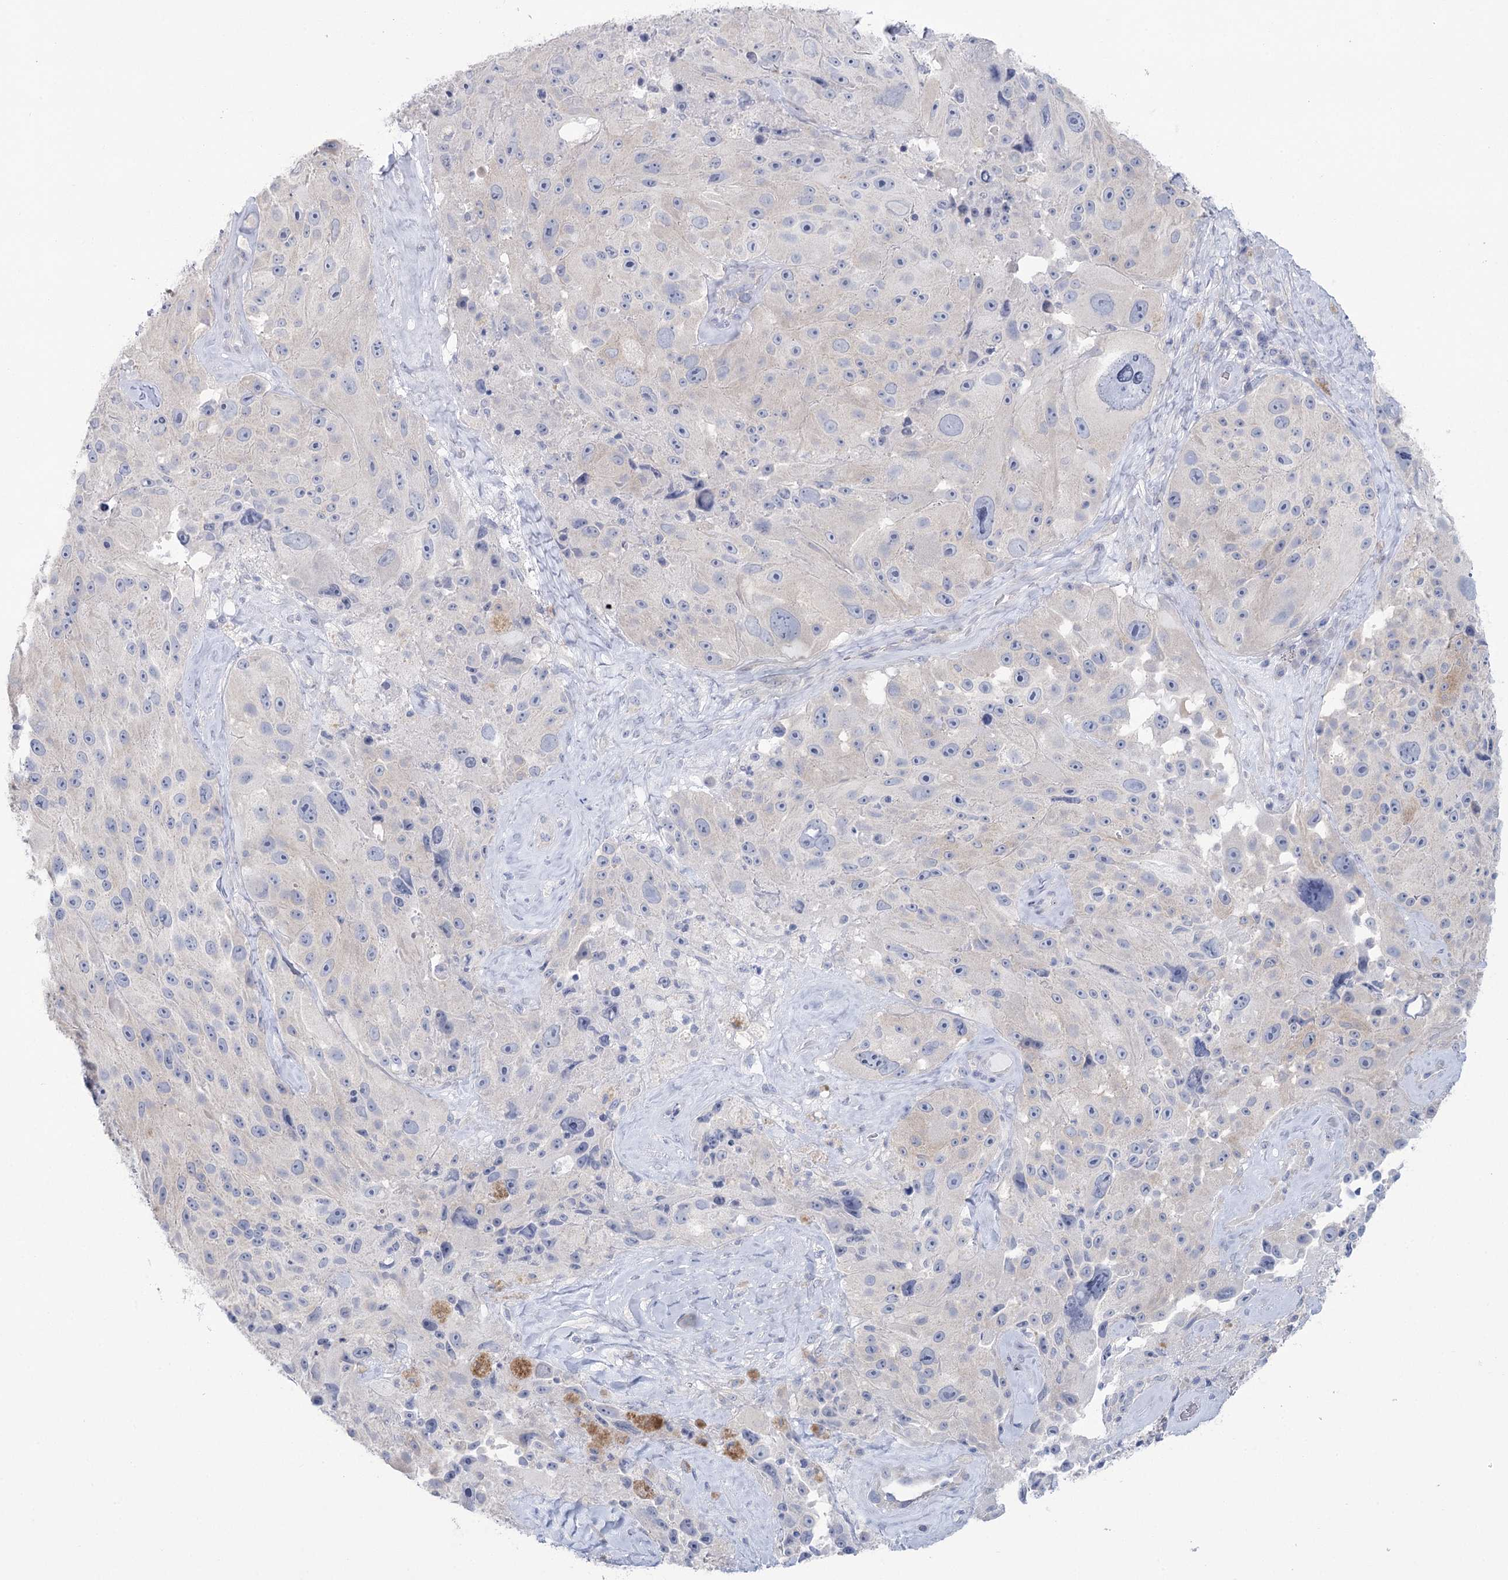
{"staining": {"intensity": "negative", "quantity": "none", "location": "none"}, "tissue": "melanoma", "cell_type": "Tumor cells", "image_type": "cancer", "snomed": [{"axis": "morphology", "description": "Malignant melanoma, Metastatic site"}, {"axis": "topography", "description": "Lymph node"}], "caption": "Immunohistochemistry of melanoma exhibits no positivity in tumor cells. (Brightfield microscopy of DAB immunohistochemistry at high magnification).", "gene": "CCDC88A", "patient": {"sex": "male", "age": 62}}